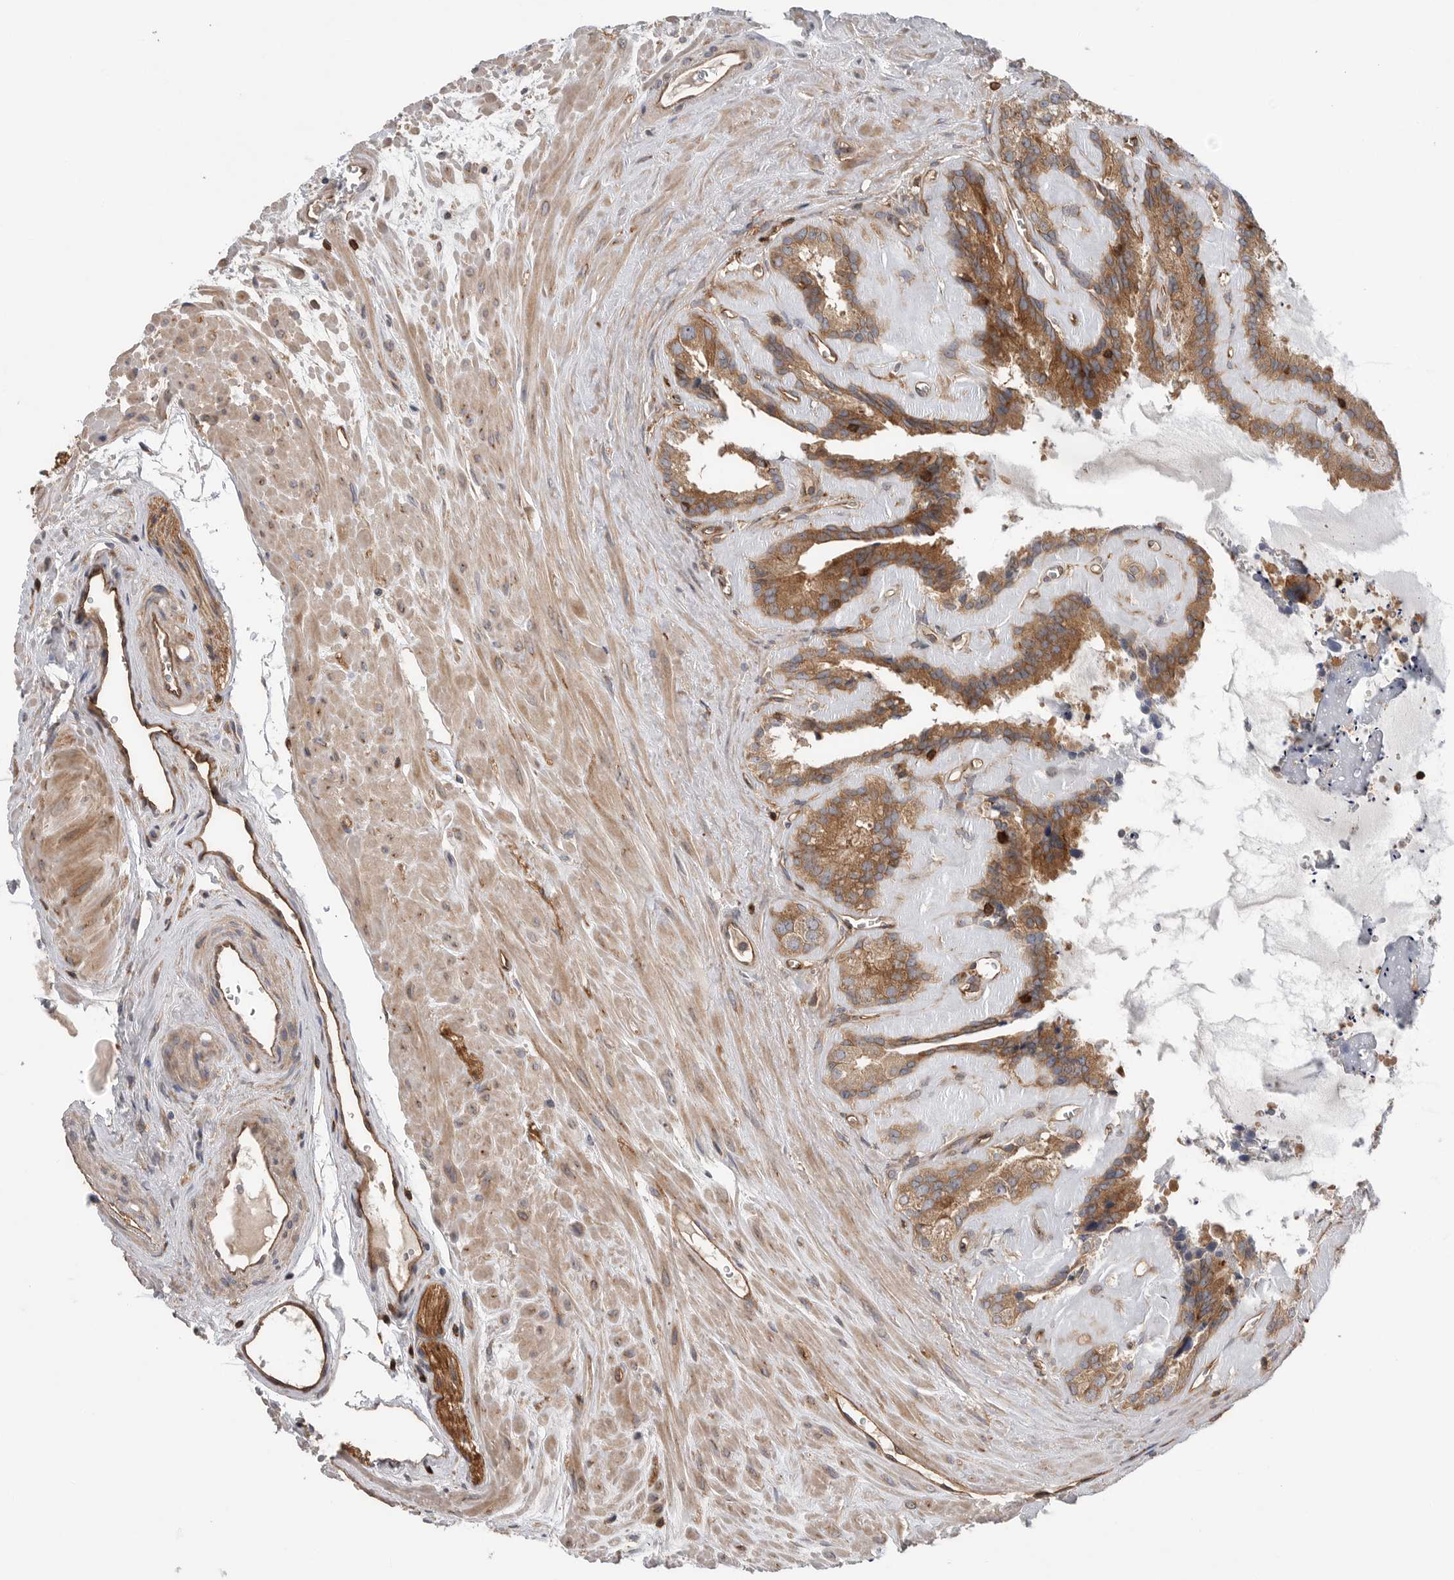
{"staining": {"intensity": "moderate", "quantity": ">75%", "location": "cytoplasmic/membranous"}, "tissue": "seminal vesicle", "cell_type": "Glandular cells", "image_type": "normal", "snomed": [{"axis": "morphology", "description": "Normal tissue, NOS"}, {"axis": "topography", "description": "Prostate"}, {"axis": "topography", "description": "Seminal veicle"}], "caption": "Immunohistochemical staining of unremarkable seminal vesicle reveals moderate cytoplasmic/membranous protein positivity in about >75% of glandular cells.", "gene": "PRKCH", "patient": {"sex": "male", "age": 59}}